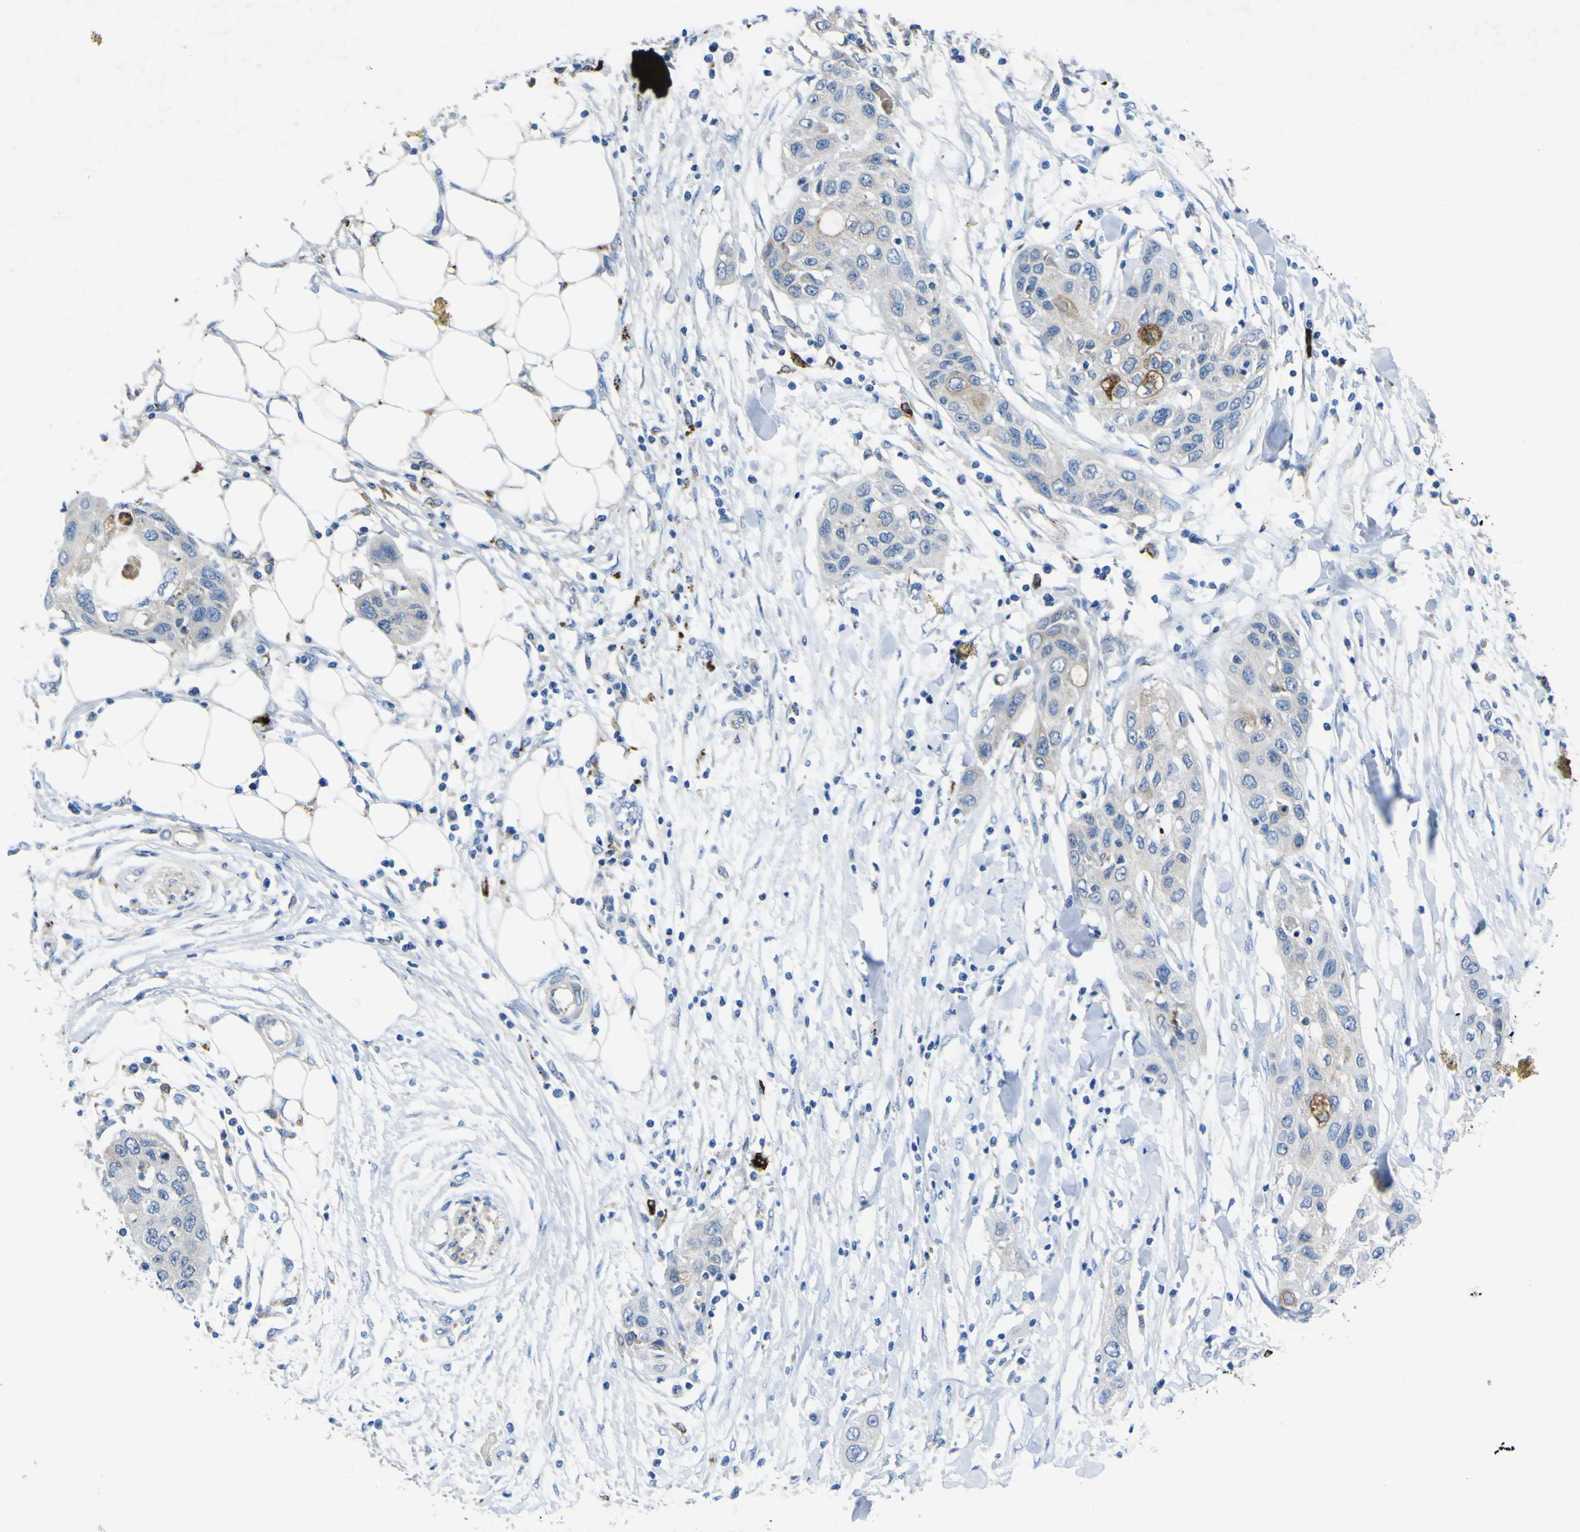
{"staining": {"intensity": "negative", "quantity": "none", "location": "none"}, "tissue": "pancreatic cancer", "cell_type": "Tumor cells", "image_type": "cancer", "snomed": [{"axis": "morphology", "description": "Adenocarcinoma, NOS"}, {"axis": "topography", "description": "Pancreas"}], "caption": "Tumor cells are negative for brown protein staining in pancreatic cancer (adenocarcinoma).", "gene": "CST3", "patient": {"sex": "female", "age": 70}}